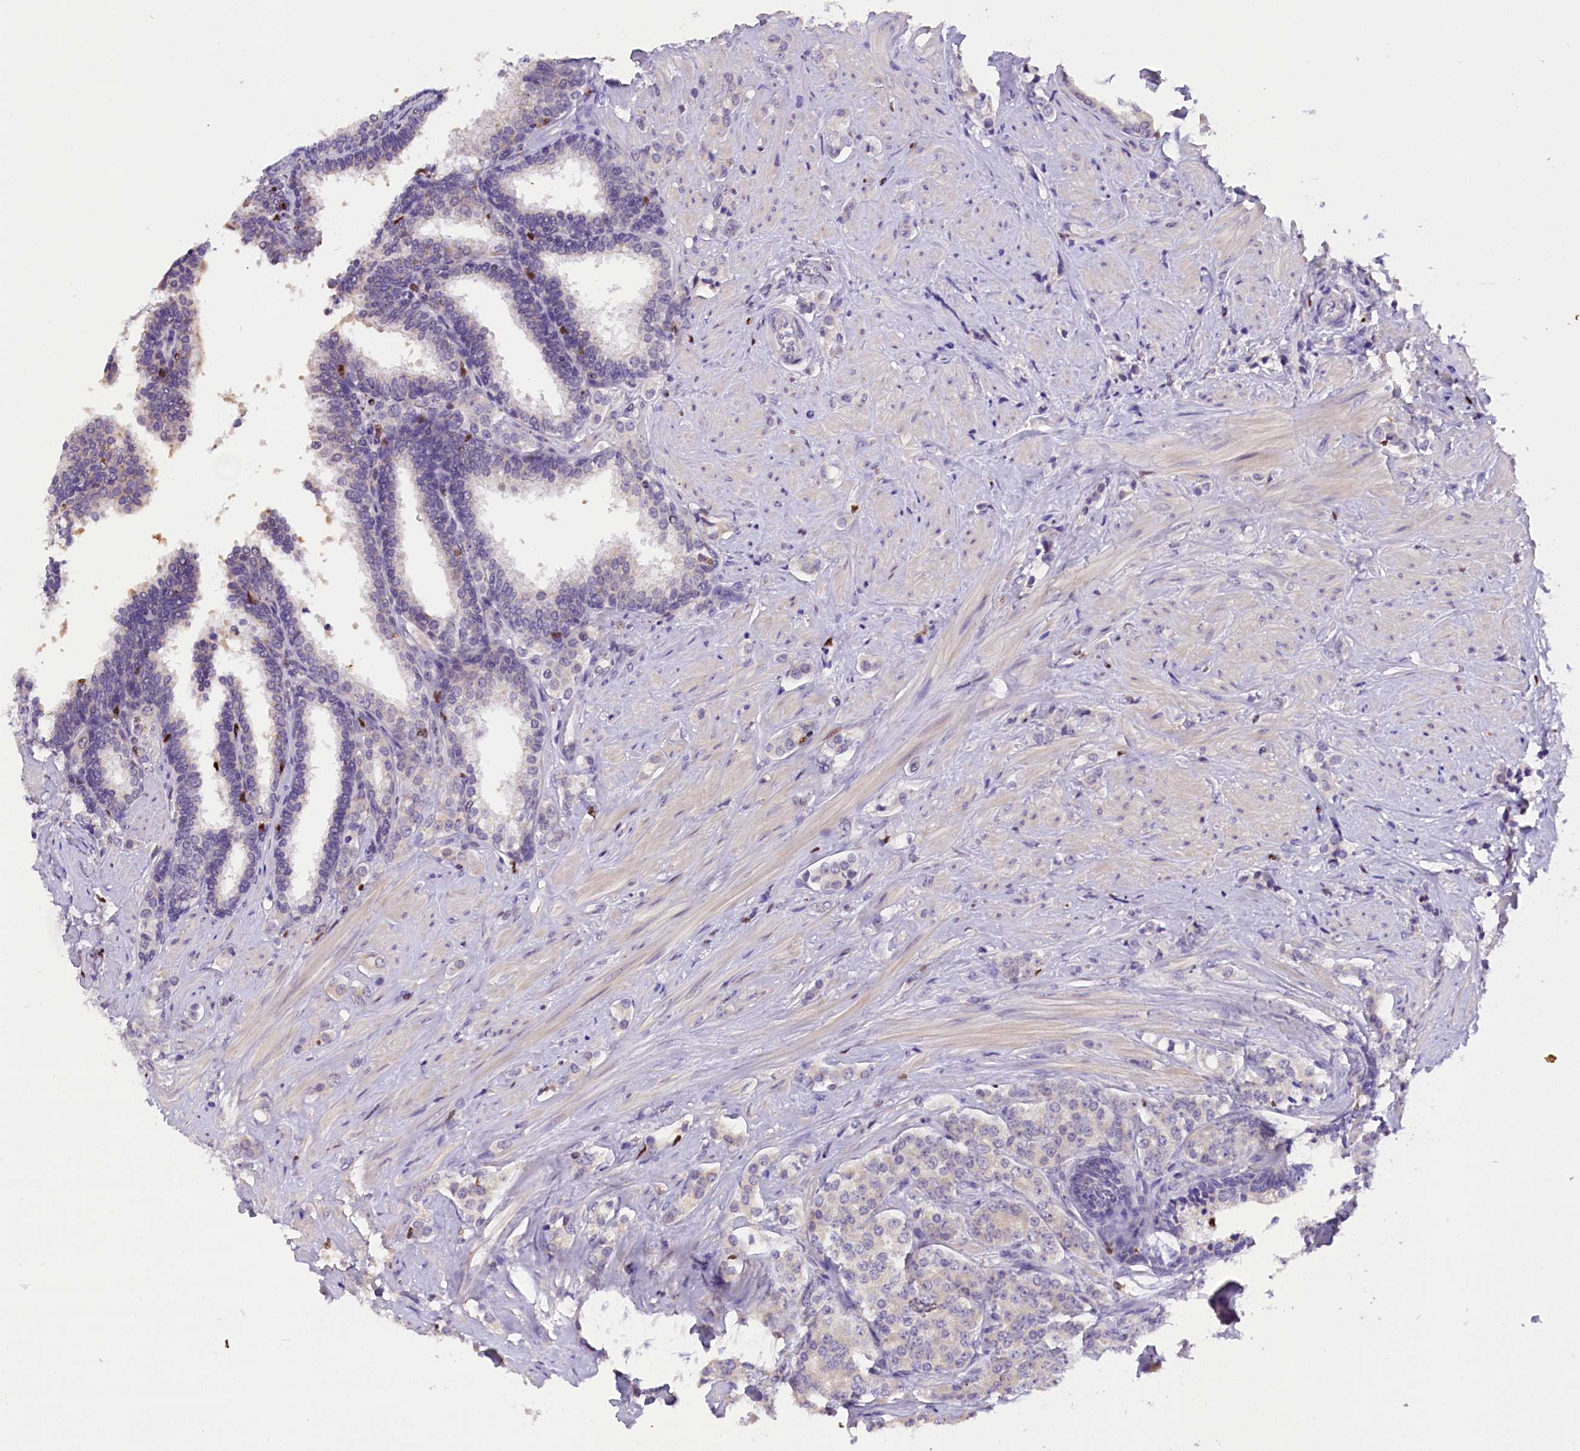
{"staining": {"intensity": "negative", "quantity": "none", "location": "none"}, "tissue": "prostate cancer", "cell_type": "Tumor cells", "image_type": "cancer", "snomed": [{"axis": "morphology", "description": "Adenocarcinoma, High grade"}, {"axis": "topography", "description": "Prostate"}], "caption": "Prostate cancer (adenocarcinoma (high-grade)) was stained to show a protein in brown. There is no significant positivity in tumor cells.", "gene": "BTBD9", "patient": {"sex": "male", "age": 62}}